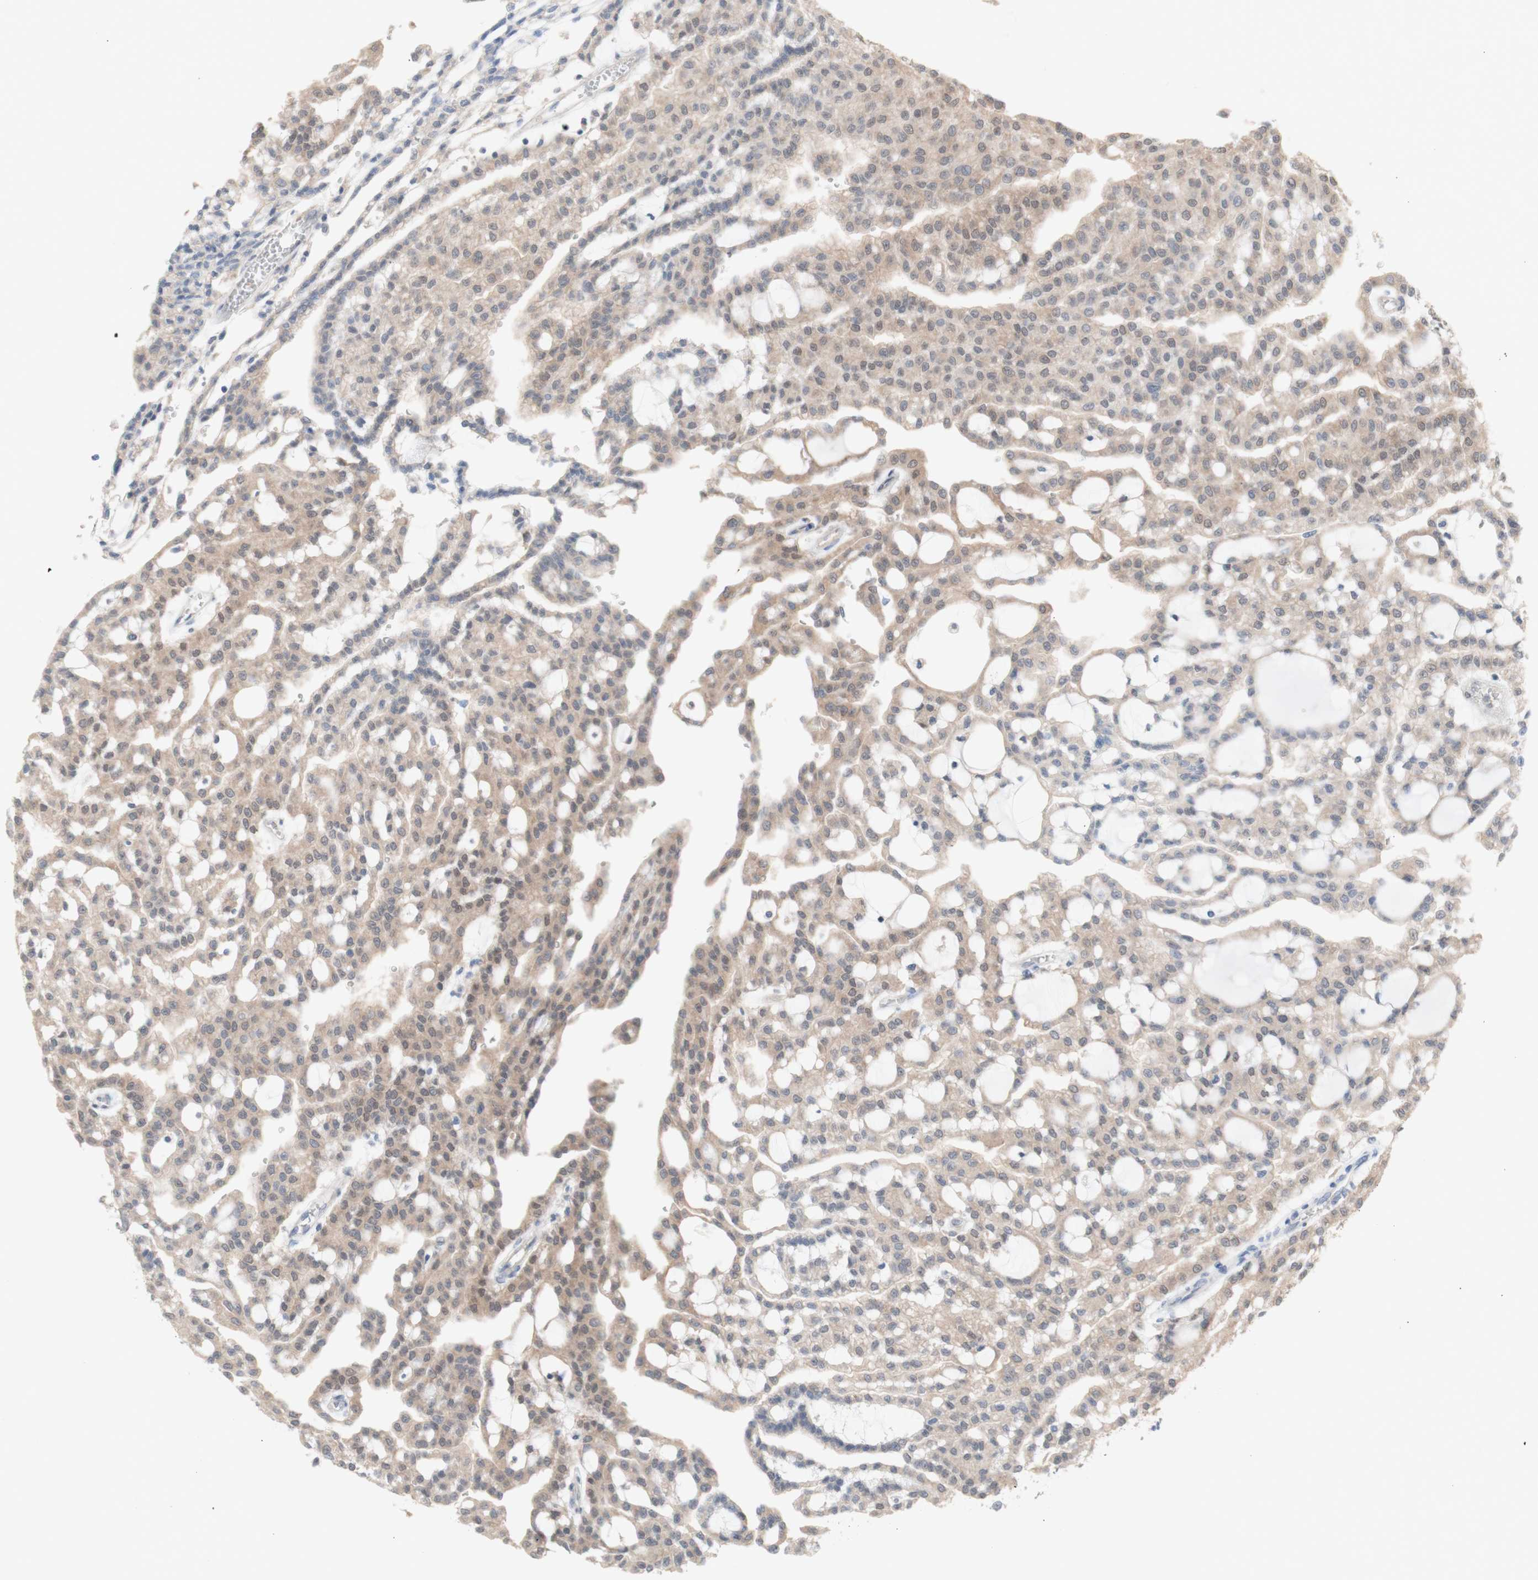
{"staining": {"intensity": "weak", "quantity": ">75%", "location": "cytoplasmic/membranous"}, "tissue": "renal cancer", "cell_type": "Tumor cells", "image_type": "cancer", "snomed": [{"axis": "morphology", "description": "Adenocarcinoma, NOS"}, {"axis": "topography", "description": "Kidney"}], "caption": "Immunohistochemistry (DAB (3,3'-diaminobenzidine)) staining of adenocarcinoma (renal) exhibits weak cytoplasmic/membranous protein staining in about >75% of tumor cells. Nuclei are stained in blue.", "gene": "PRMT5", "patient": {"sex": "male", "age": 63}}